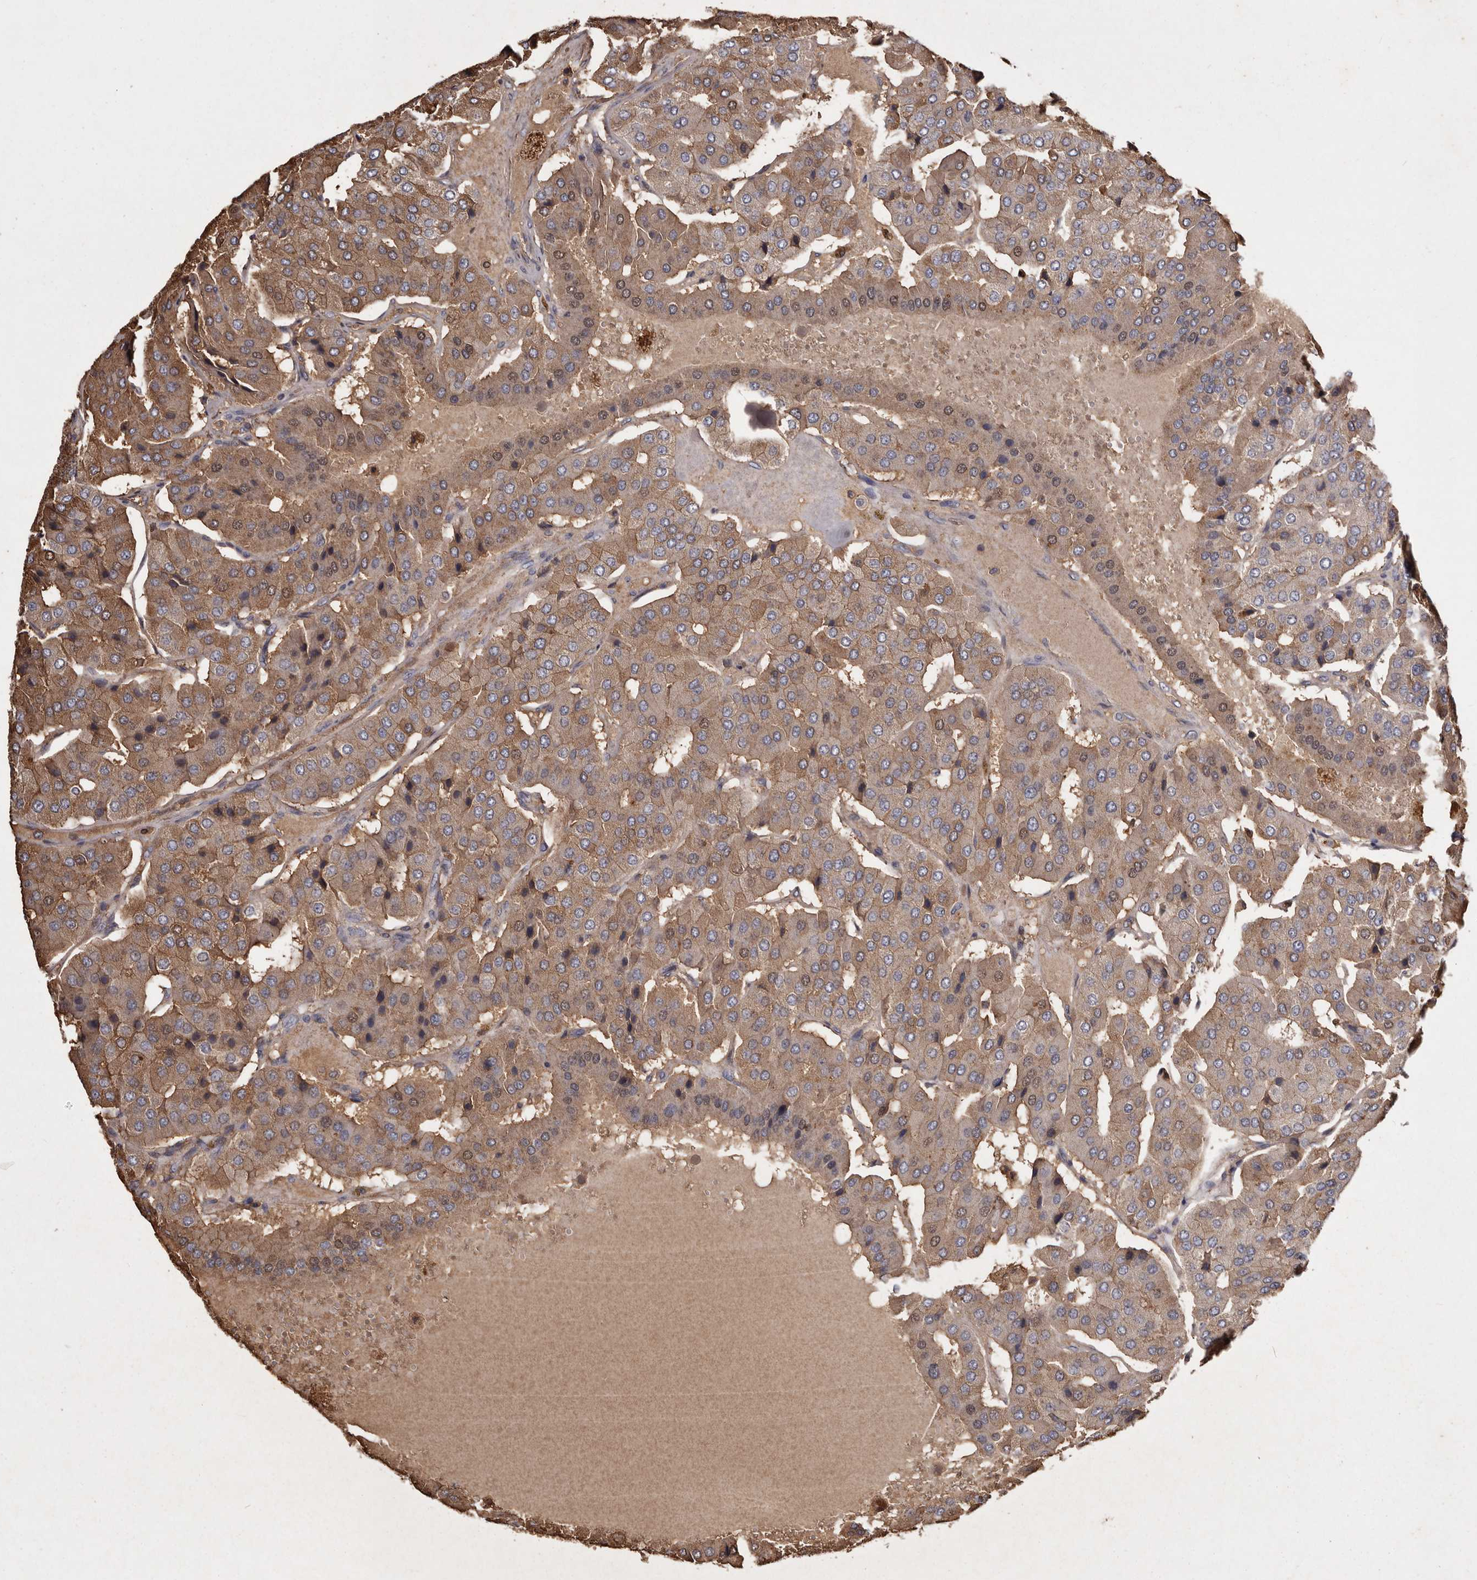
{"staining": {"intensity": "moderate", "quantity": ">75%", "location": "cytoplasmic/membranous,nuclear"}, "tissue": "parathyroid gland", "cell_type": "Glandular cells", "image_type": "normal", "snomed": [{"axis": "morphology", "description": "Normal tissue, NOS"}, {"axis": "morphology", "description": "Adenoma, NOS"}, {"axis": "topography", "description": "Parathyroid gland"}], "caption": "Protein positivity by immunohistochemistry reveals moderate cytoplasmic/membranous,nuclear expression in approximately >75% of glandular cells in unremarkable parathyroid gland.", "gene": "CYP1B1", "patient": {"sex": "female", "age": 86}}